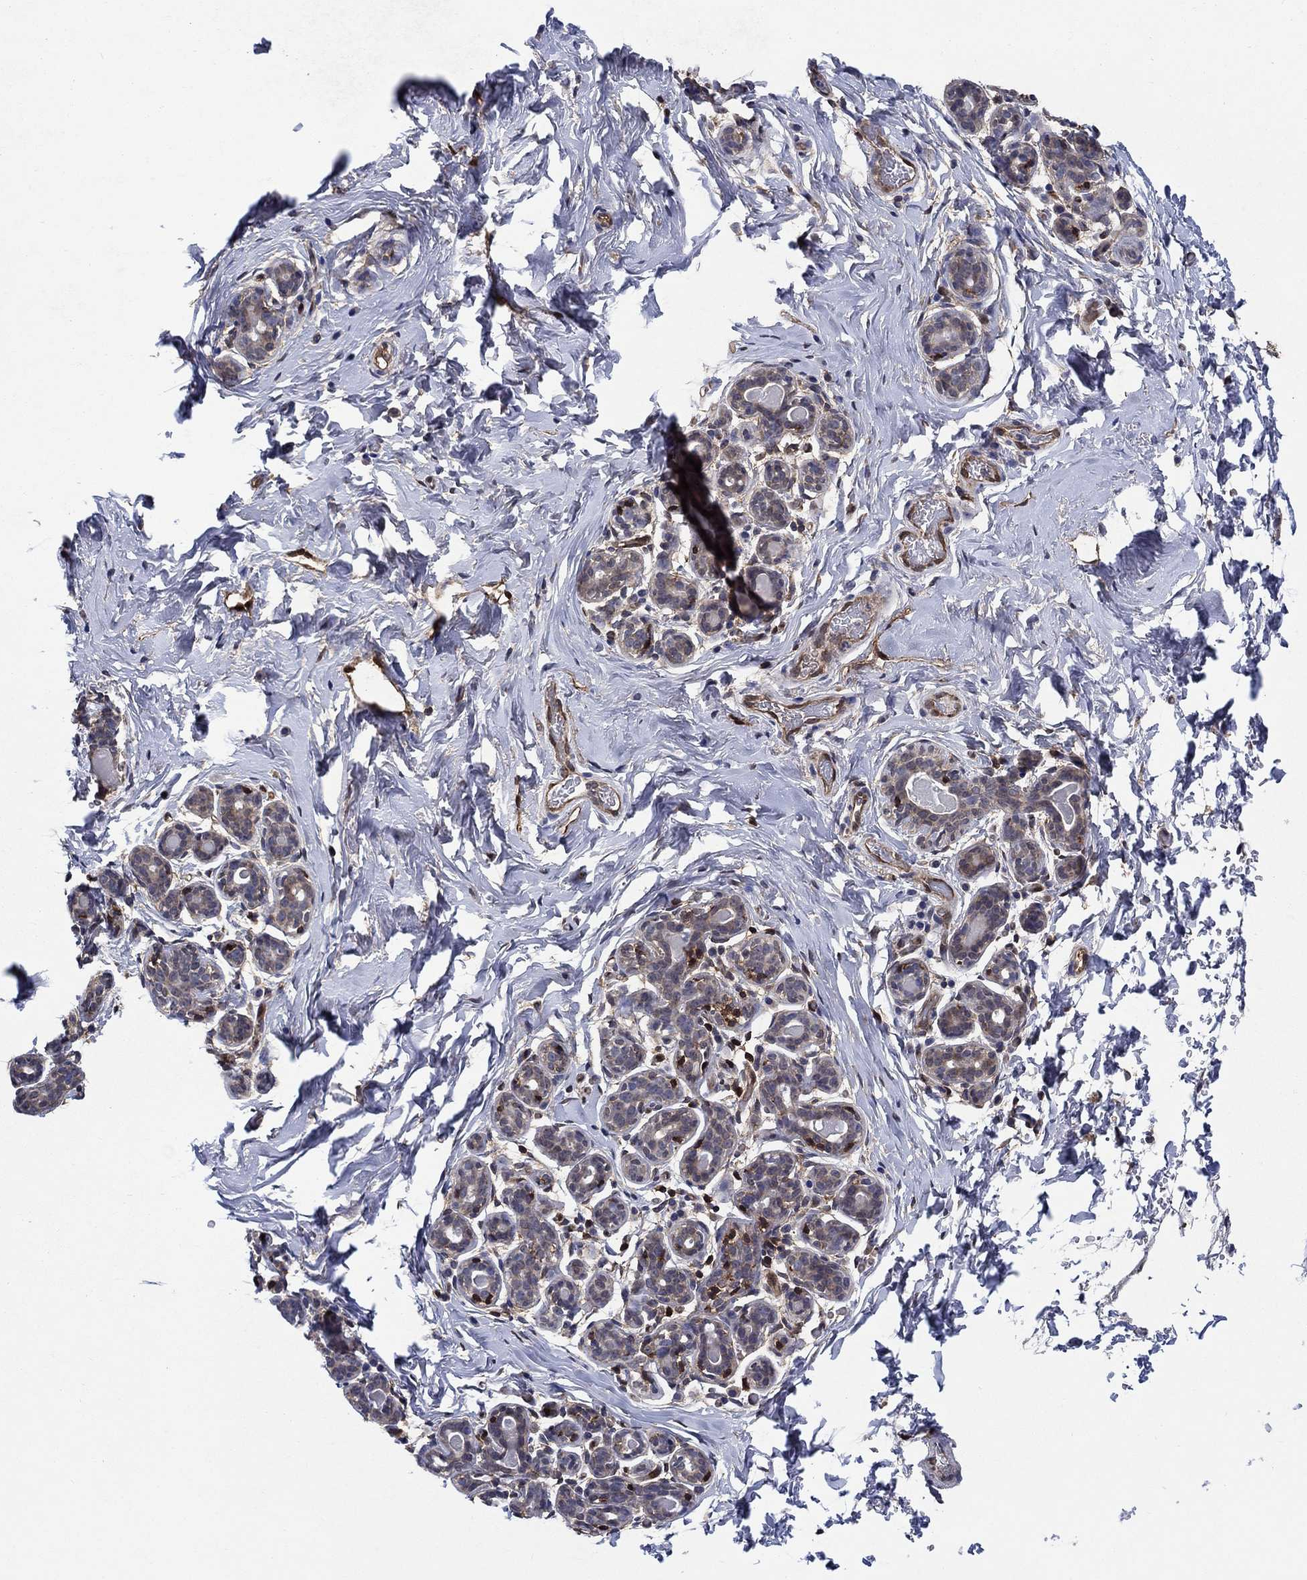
{"staining": {"intensity": "negative", "quantity": "none", "location": "none"}, "tissue": "breast", "cell_type": "Adipocytes", "image_type": "normal", "snomed": [{"axis": "morphology", "description": "Normal tissue, NOS"}, {"axis": "topography", "description": "Skin"}, {"axis": "topography", "description": "Breast"}], "caption": "Immunohistochemistry of unremarkable human breast displays no expression in adipocytes. The staining was performed using DAB (3,3'-diaminobenzidine) to visualize the protein expression in brown, while the nuclei were stained in blue with hematoxylin (Magnification: 20x).", "gene": "AGFG2", "patient": {"sex": "female", "age": 43}}